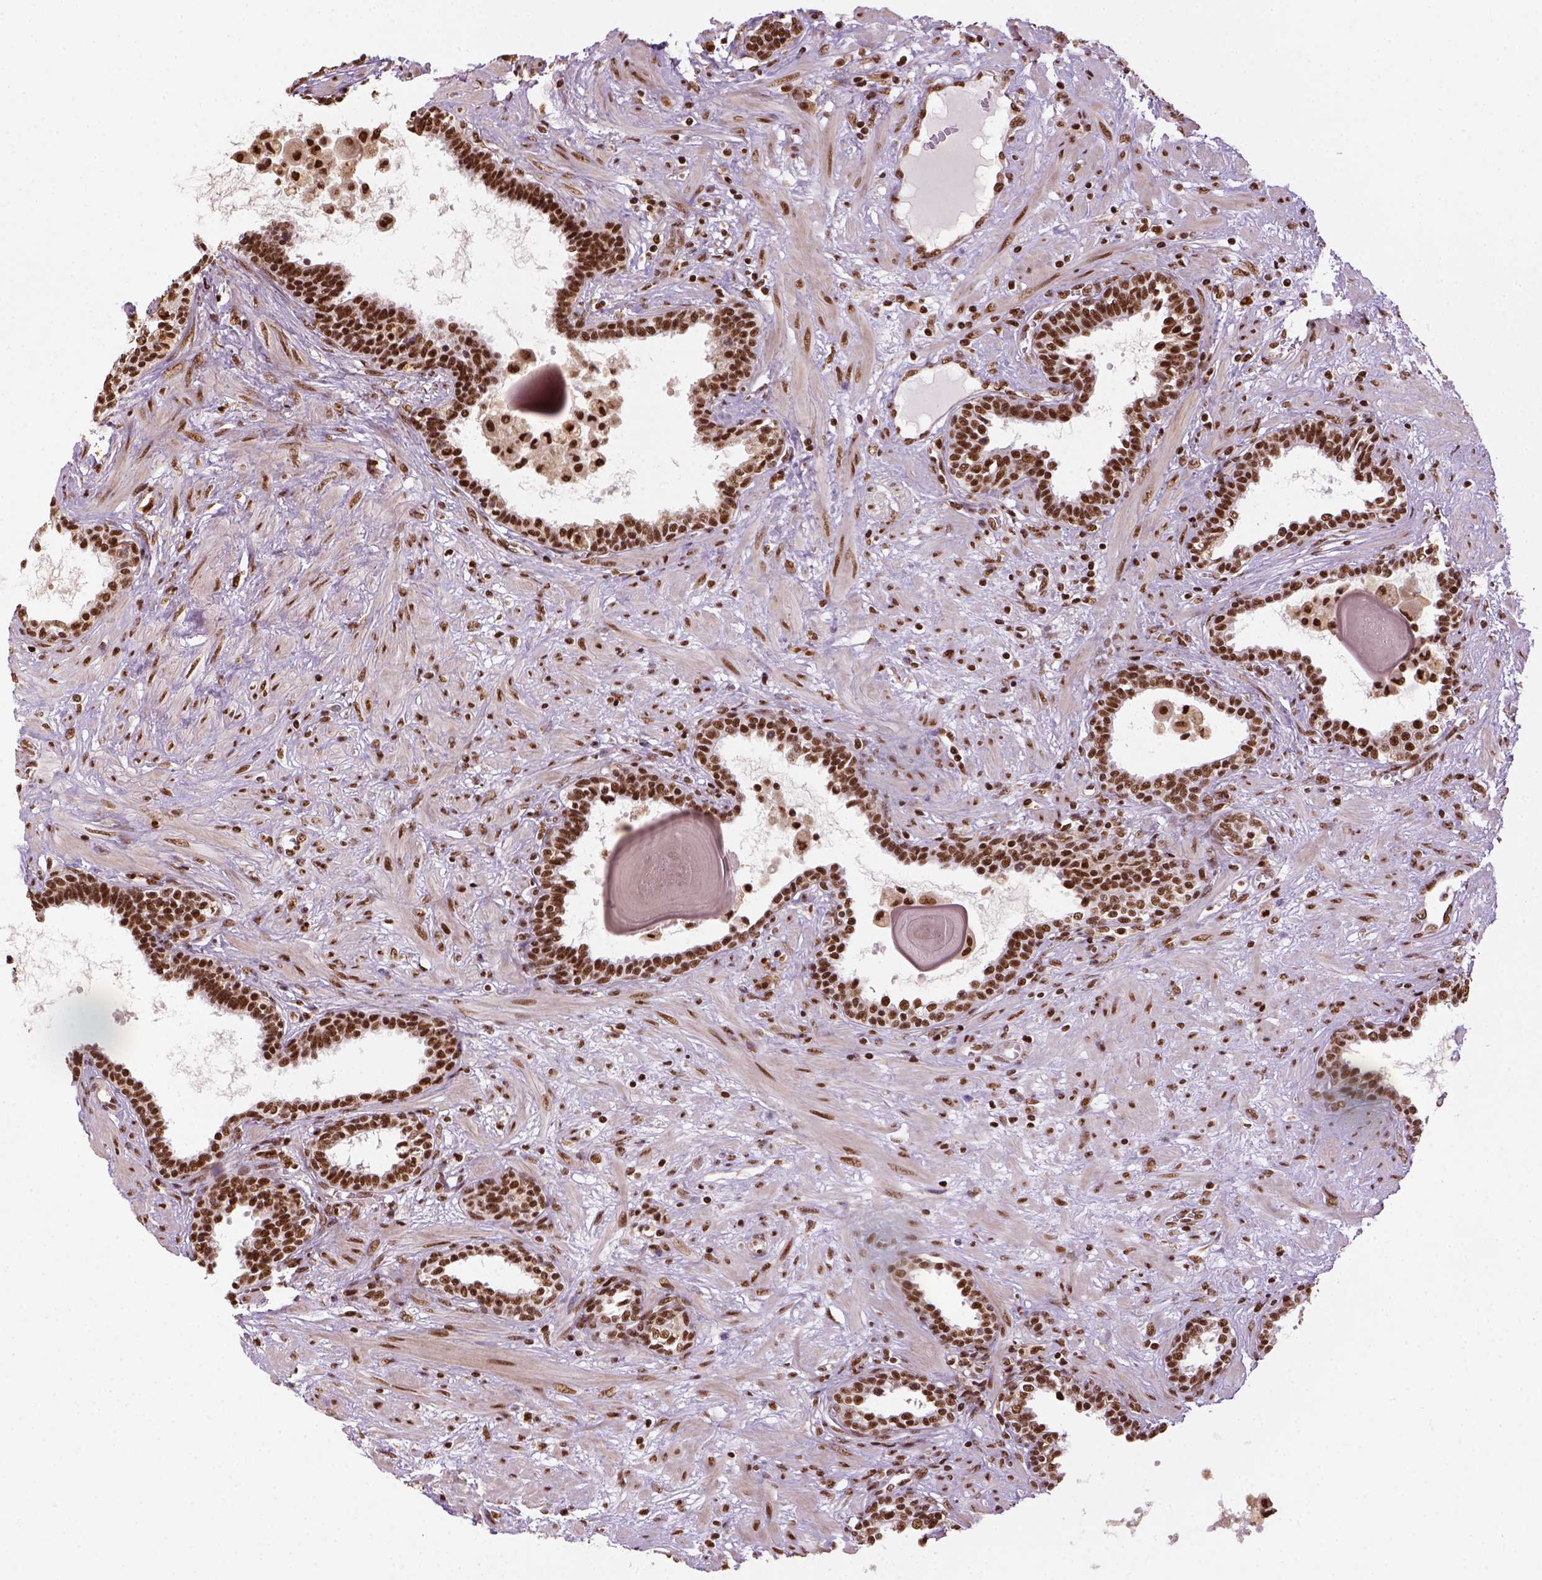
{"staining": {"intensity": "strong", "quantity": ">75%", "location": "nuclear"}, "tissue": "prostate", "cell_type": "Glandular cells", "image_type": "normal", "snomed": [{"axis": "morphology", "description": "Normal tissue, NOS"}, {"axis": "topography", "description": "Prostate"}], "caption": "Immunohistochemistry (IHC) staining of unremarkable prostate, which reveals high levels of strong nuclear positivity in approximately >75% of glandular cells indicating strong nuclear protein staining. The staining was performed using DAB (brown) for protein detection and nuclei were counterstained in hematoxylin (blue).", "gene": "CCAR1", "patient": {"sex": "male", "age": 55}}